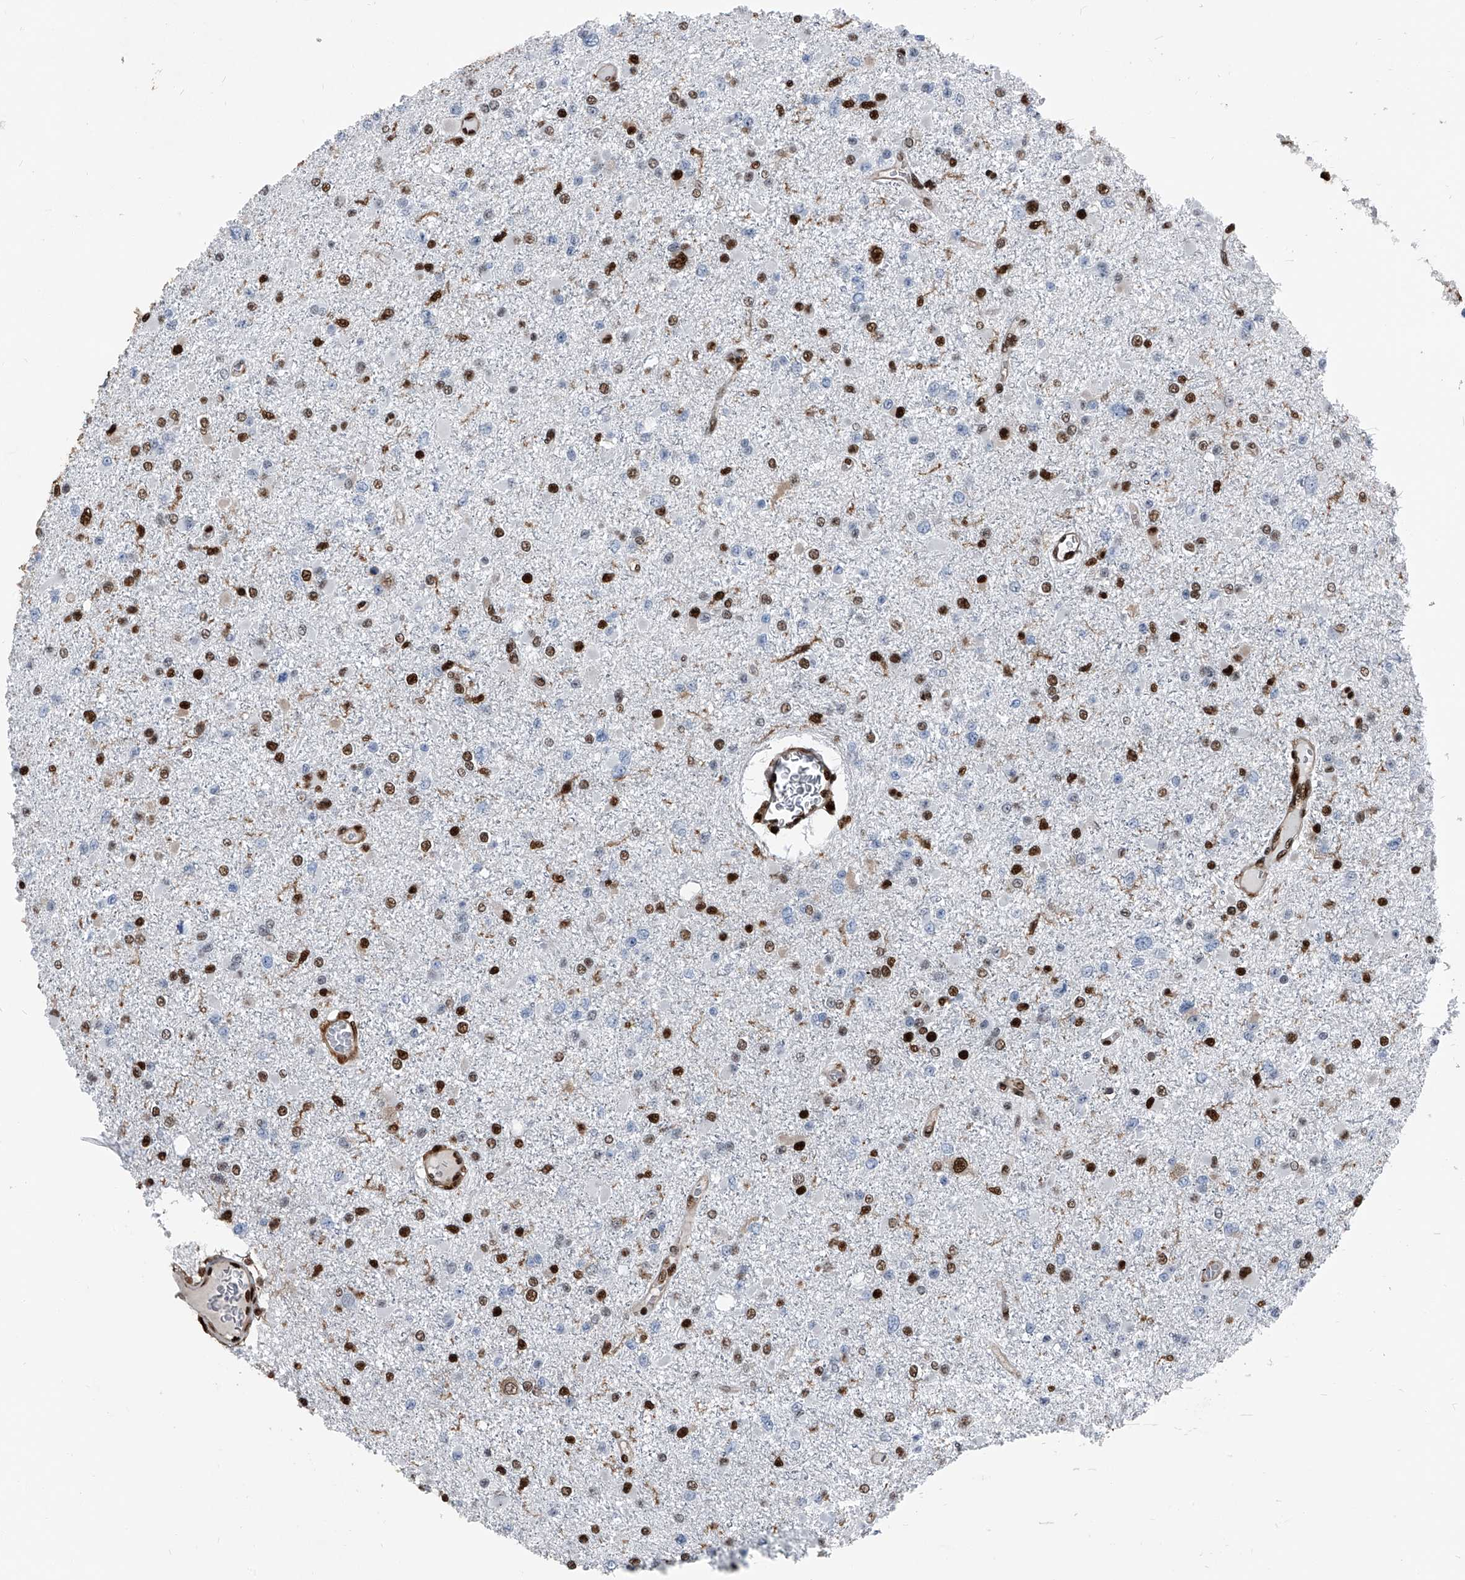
{"staining": {"intensity": "strong", "quantity": "25%-75%", "location": "nuclear"}, "tissue": "glioma", "cell_type": "Tumor cells", "image_type": "cancer", "snomed": [{"axis": "morphology", "description": "Glioma, malignant, Low grade"}, {"axis": "topography", "description": "Brain"}], "caption": "Immunohistochemistry (IHC) histopathology image of neoplastic tissue: glioma stained using IHC shows high levels of strong protein expression localized specifically in the nuclear of tumor cells, appearing as a nuclear brown color.", "gene": "FKBP5", "patient": {"sex": "female", "age": 22}}